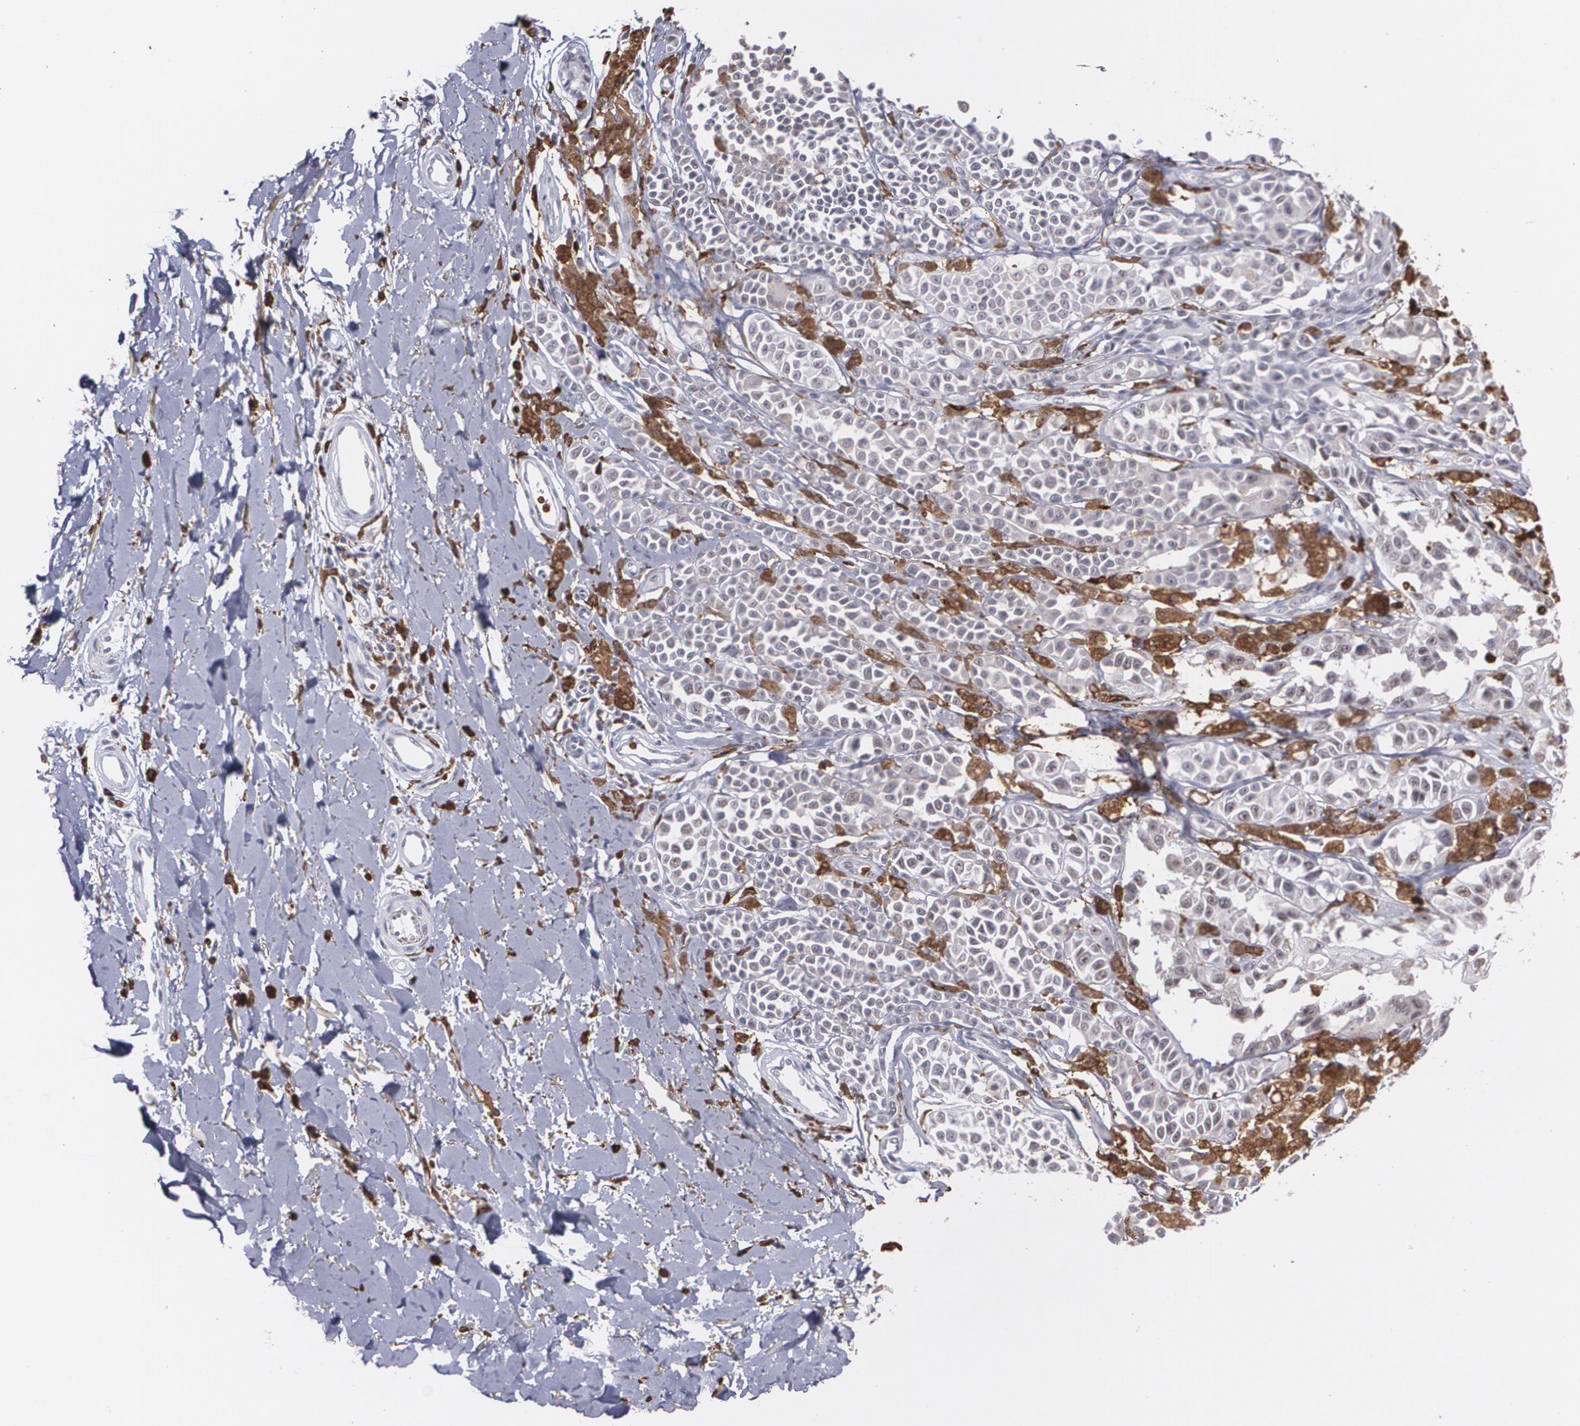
{"staining": {"intensity": "negative", "quantity": "none", "location": "none"}, "tissue": "melanoma", "cell_type": "Tumor cells", "image_type": "cancer", "snomed": [{"axis": "morphology", "description": "Malignant melanoma, NOS"}, {"axis": "topography", "description": "Skin"}], "caption": "Malignant melanoma was stained to show a protein in brown. There is no significant expression in tumor cells. (DAB IHC visualized using brightfield microscopy, high magnification).", "gene": "NCF2", "patient": {"sex": "female", "age": 38}}